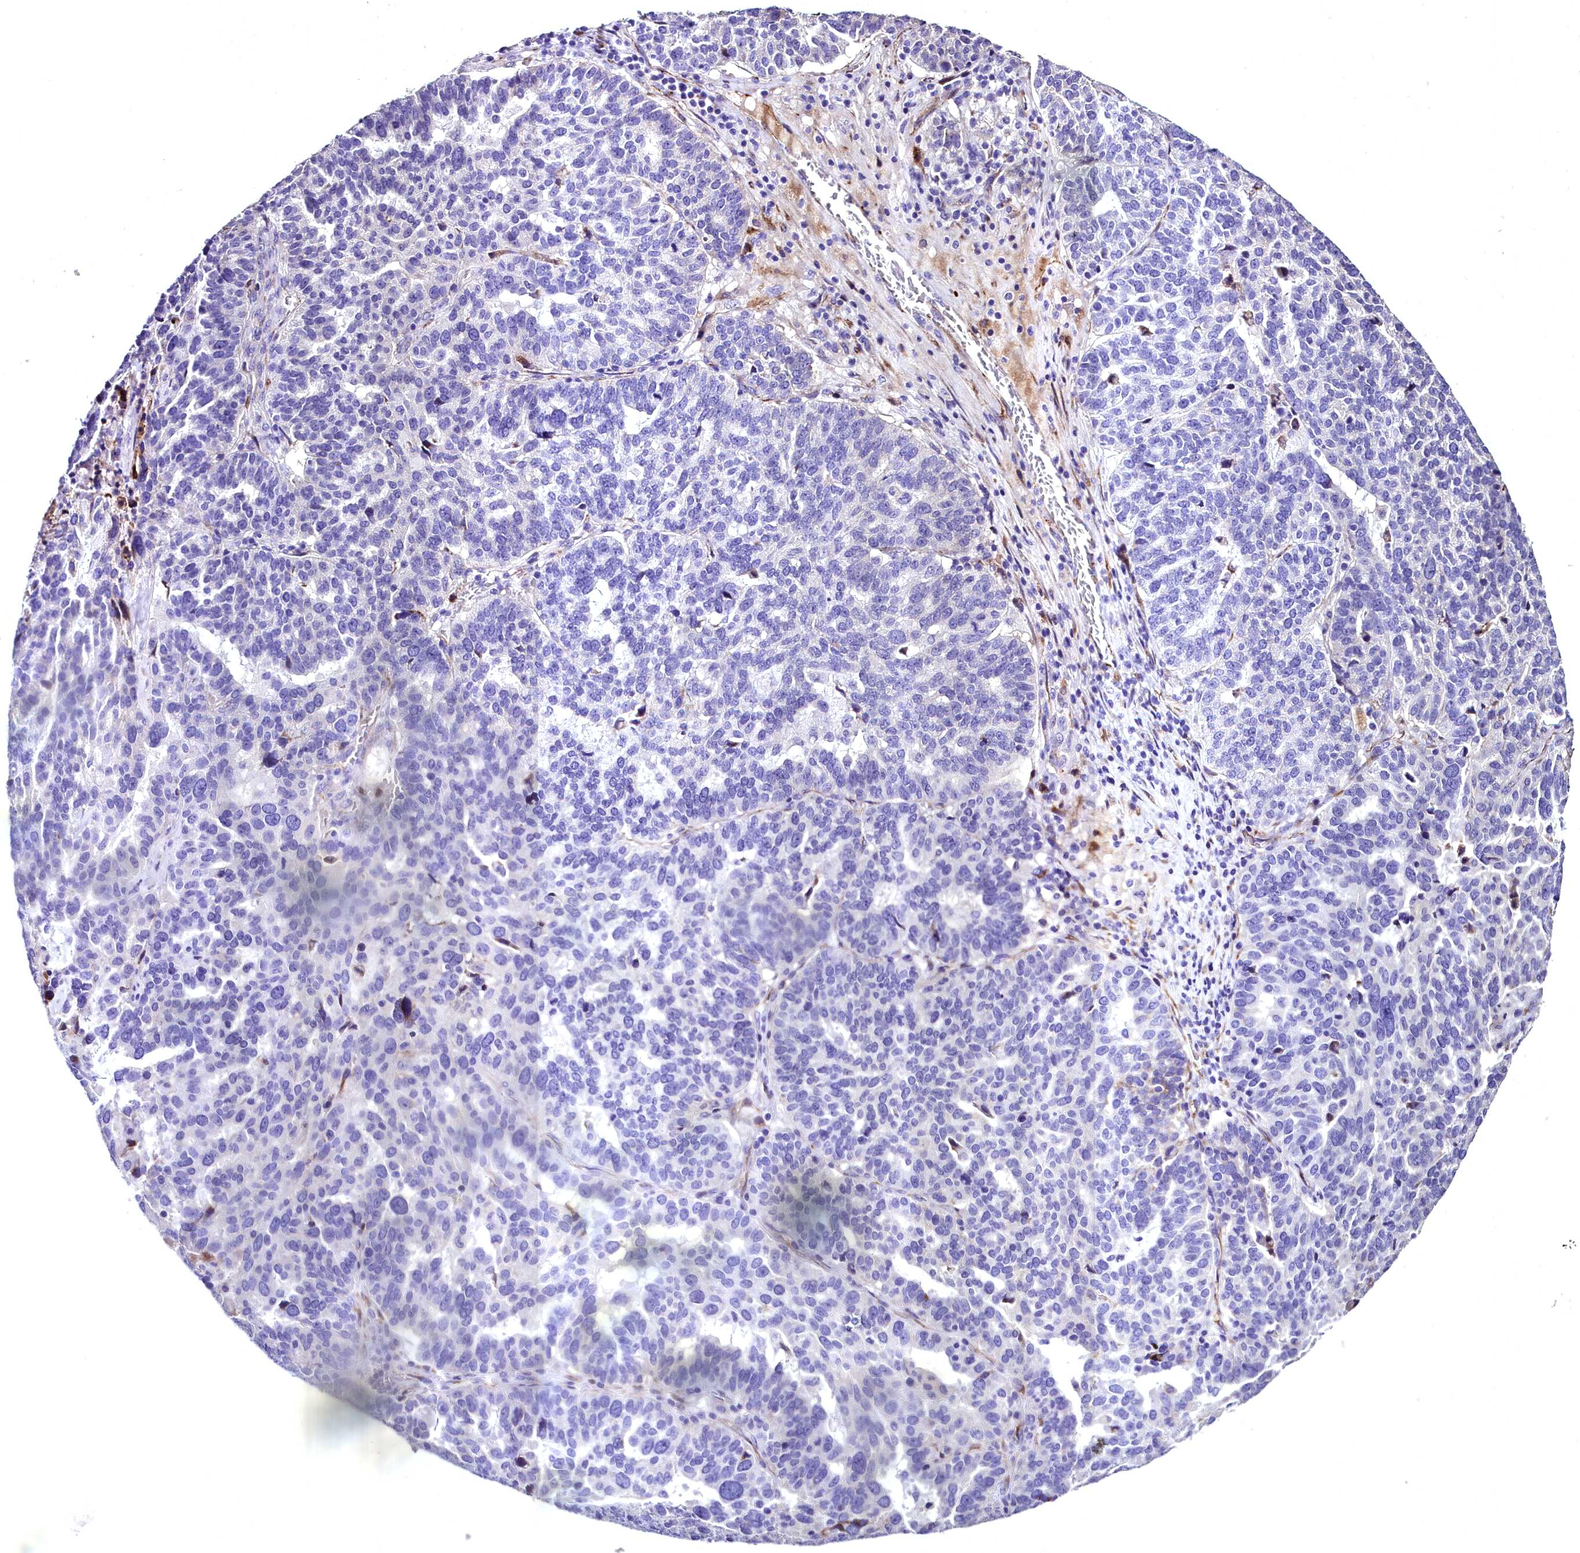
{"staining": {"intensity": "negative", "quantity": "none", "location": "none"}, "tissue": "ovarian cancer", "cell_type": "Tumor cells", "image_type": "cancer", "snomed": [{"axis": "morphology", "description": "Cystadenocarcinoma, serous, NOS"}, {"axis": "topography", "description": "Ovary"}], "caption": "An immunohistochemistry (IHC) image of serous cystadenocarcinoma (ovarian) is shown. There is no staining in tumor cells of serous cystadenocarcinoma (ovarian).", "gene": "MS4A18", "patient": {"sex": "female", "age": 59}}